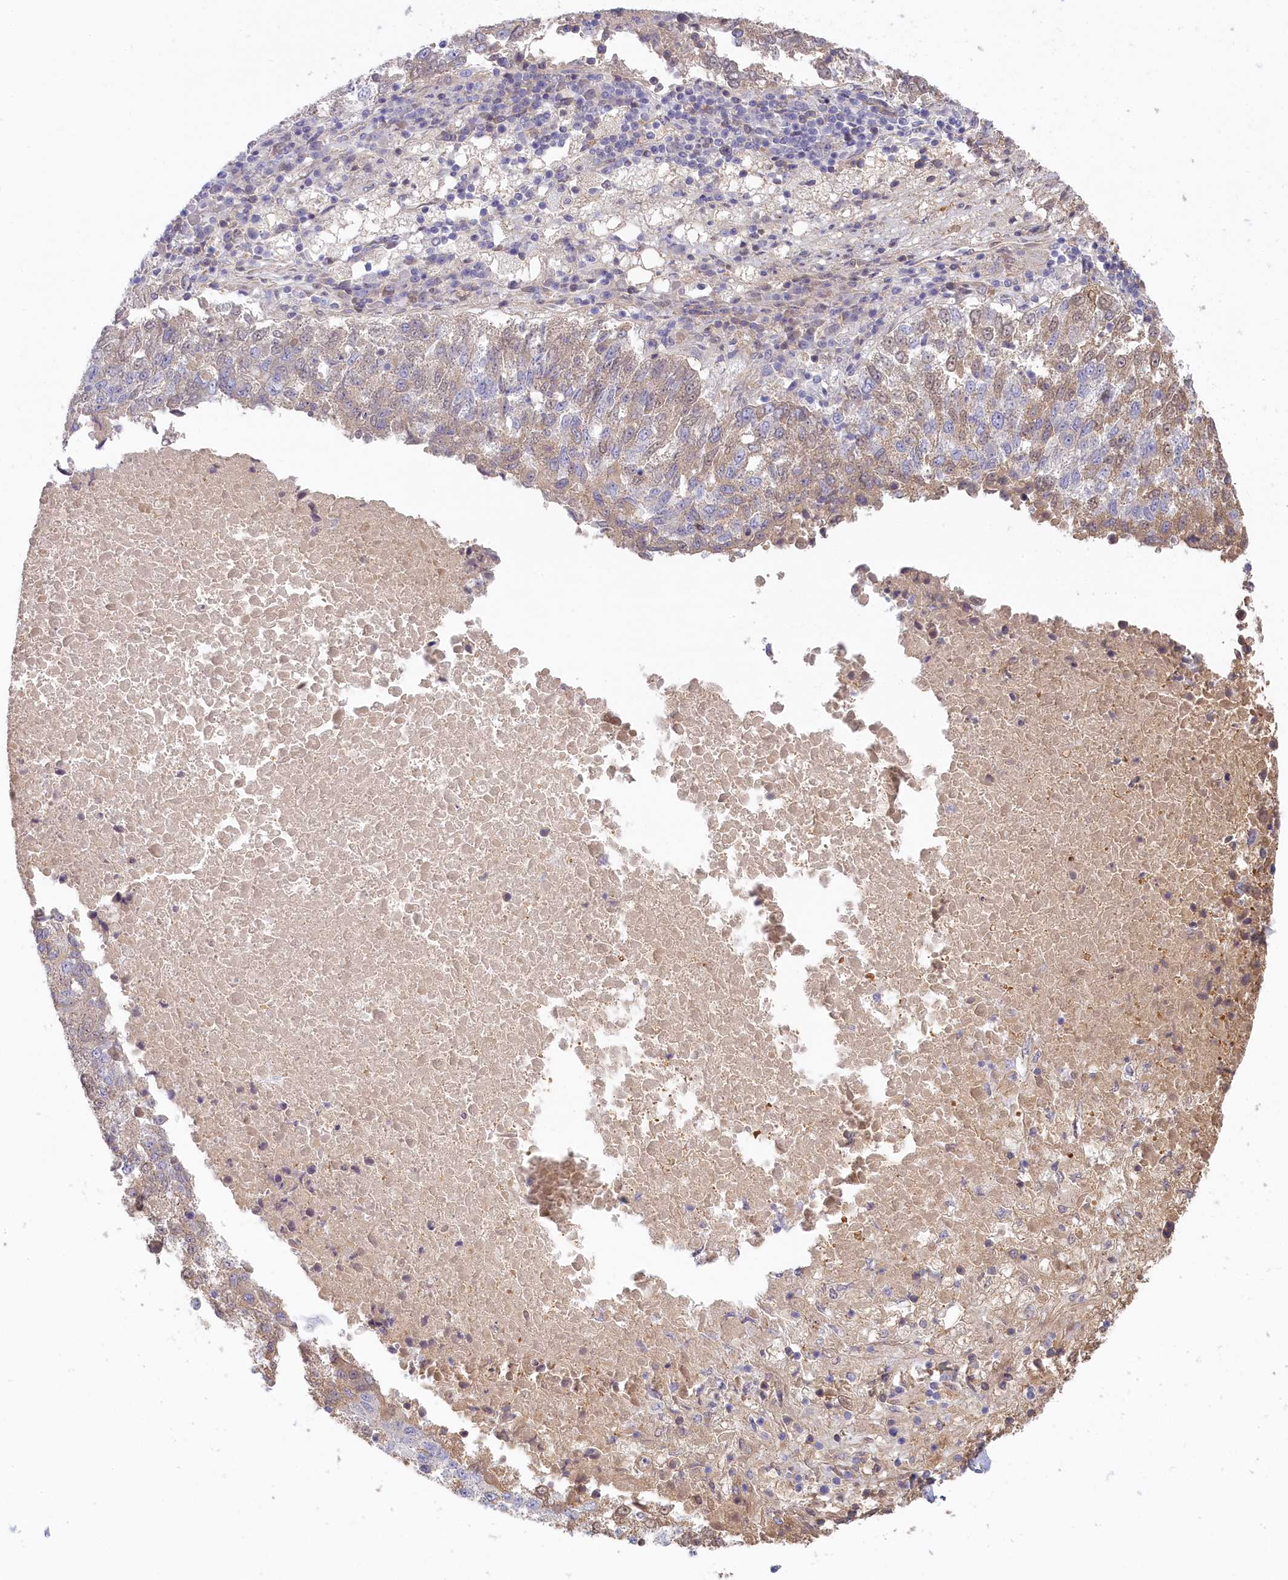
{"staining": {"intensity": "weak", "quantity": "<25%", "location": "cytoplasmic/membranous"}, "tissue": "lung cancer", "cell_type": "Tumor cells", "image_type": "cancer", "snomed": [{"axis": "morphology", "description": "Squamous cell carcinoma, NOS"}, {"axis": "topography", "description": "Lung"}], "caption": "There is no significant staining in tumor cells of squamous cell carcinoma (lung).", "gene": "STX16", "patient": {"sex": "male", "age": 73}}